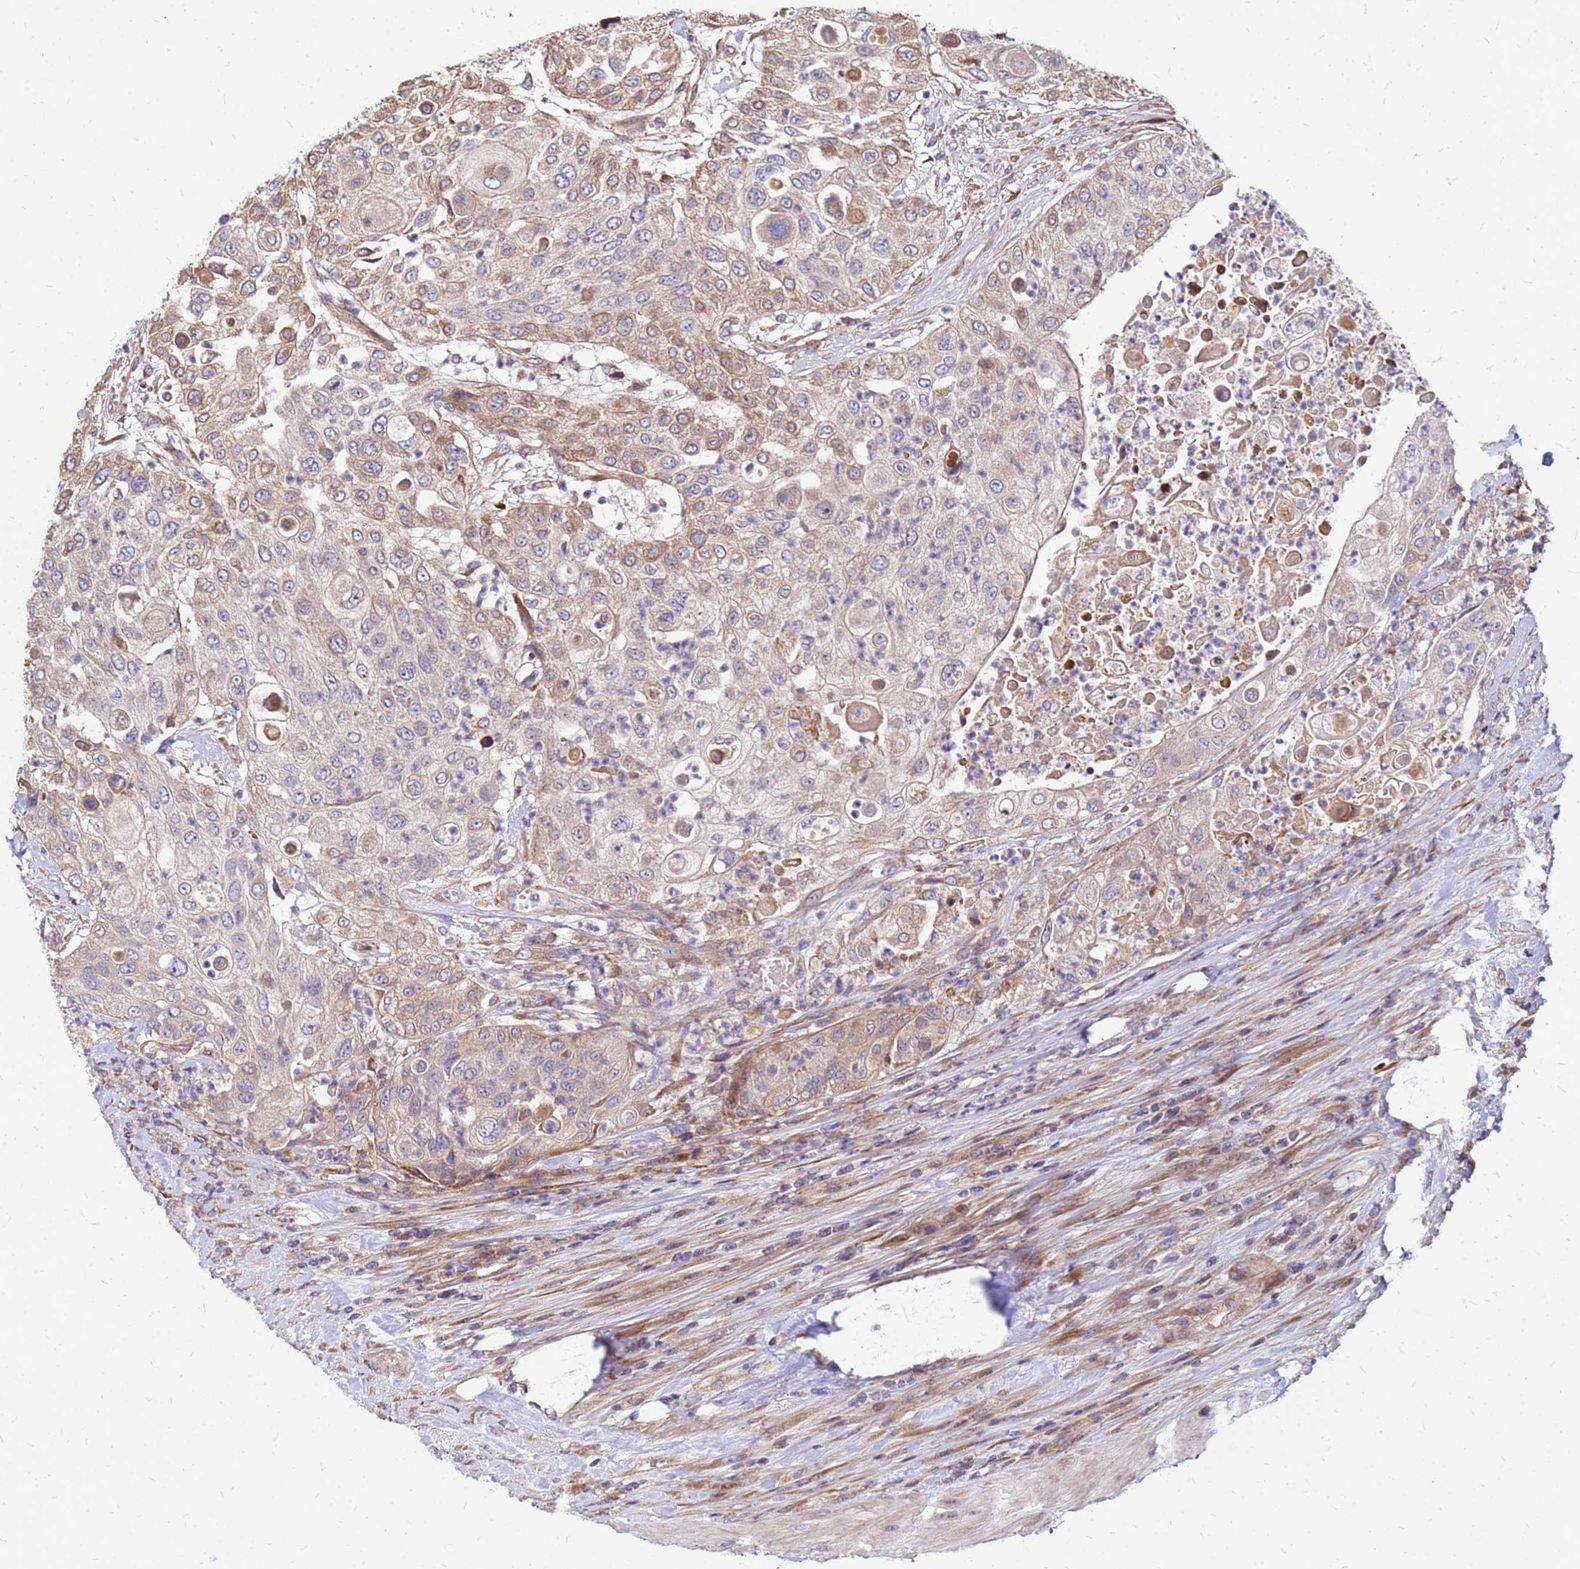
{"staining": {"intensity": "moderate", "quantity": "25%-75%", "location": "cytoplasmic/membranous"}, "tissue": "urothelial cancer", "cell_type": "Tumor cells", "image_type": "cancer", "snomed": [{"axis": "morphology", "description": "Urothelial carcinoma, High grade"}, {"axis": "topography", "description": "Urinary bladder"}], "caption": "Immunohistochemical staining of human urothelial cancer exhibits moderate cytoplasmic/membranous protein positivity in approximately 25%-75% of tumor cells.", "gene": "VMO1", "patient": {"sex": "female", "age": 79}}